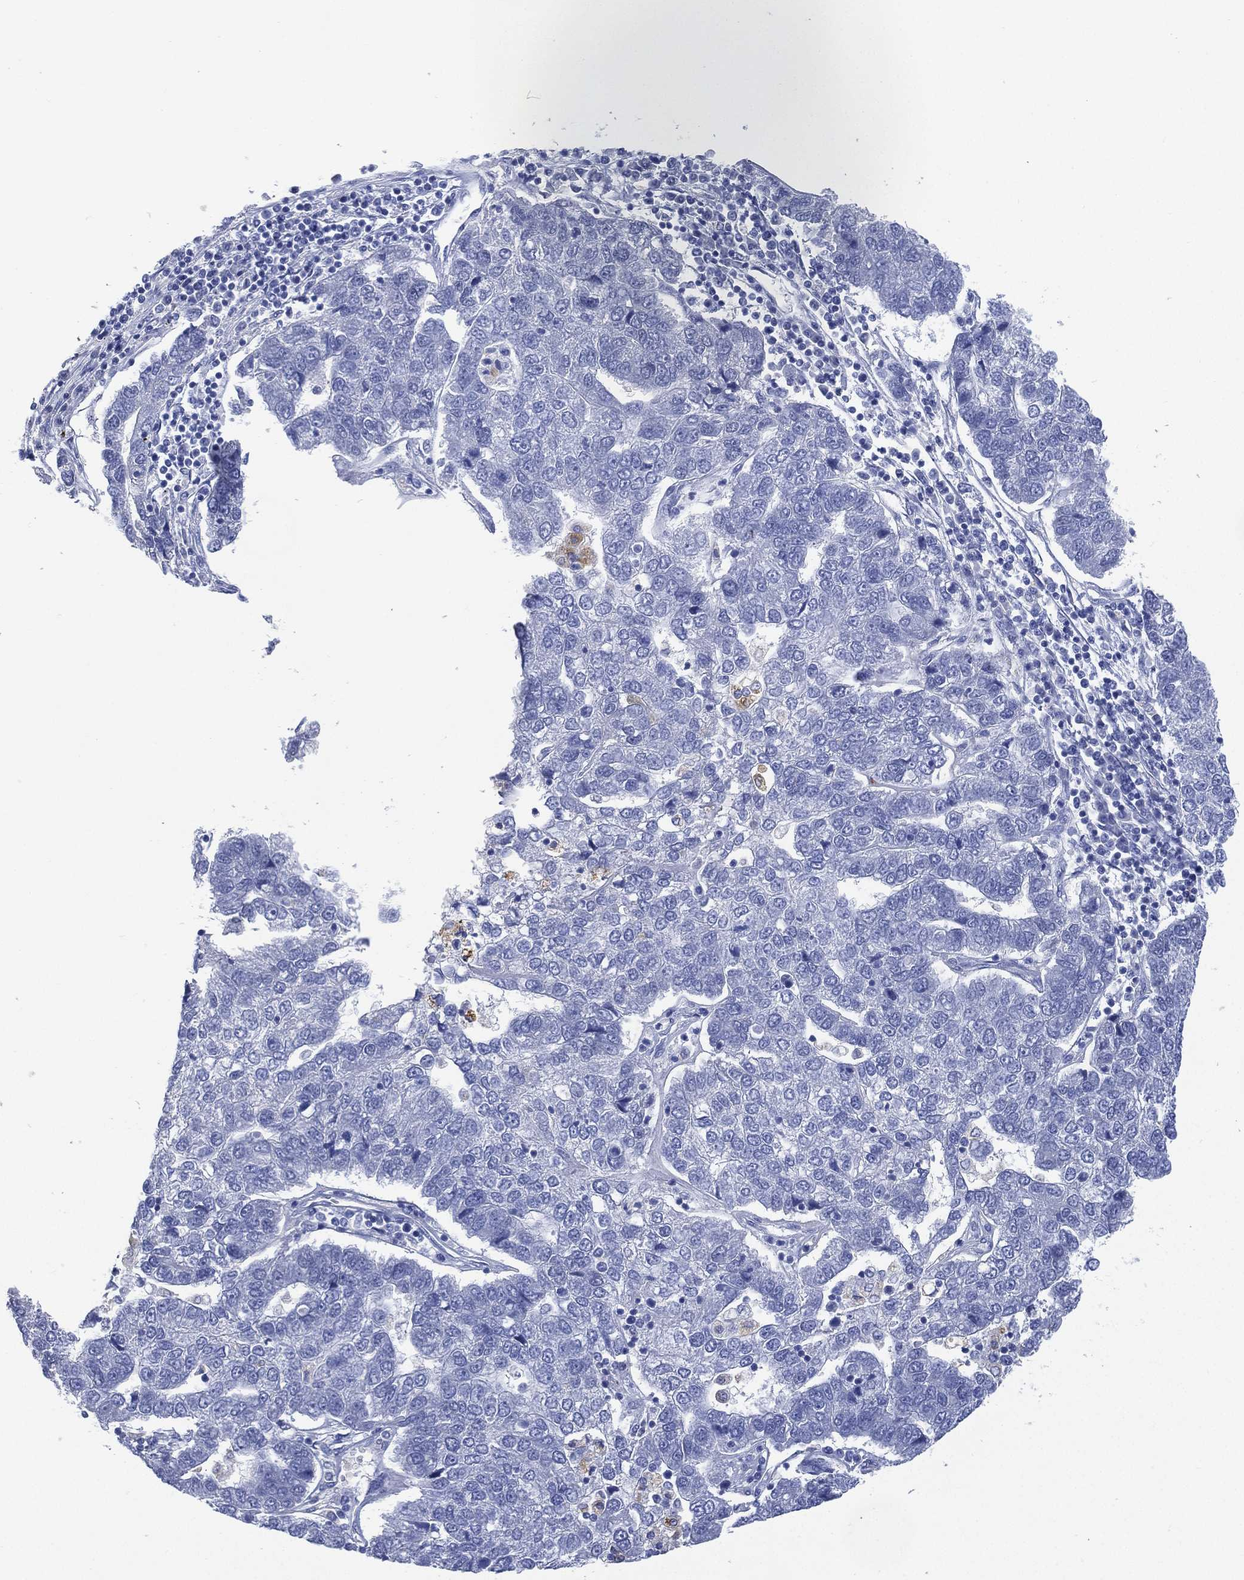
{"staining": {"intensity": "negative", "quantity": "none", "location": "none"}, "tissue": "pancreatic cancer", "cell_type": "Tumor cells", "image_type": "cancer", "snomed": [{"axis": "morphology", "description": "Adenocarcinoma, NOS"}, {"axis": "topography", "description": "Pancreas"}], "caption": "Tumor cells are negative for brown protein staining in pancreatic adenocarcinoma.", "gene": "FMO1", "patient": {"sex": "female", "age": 61}}